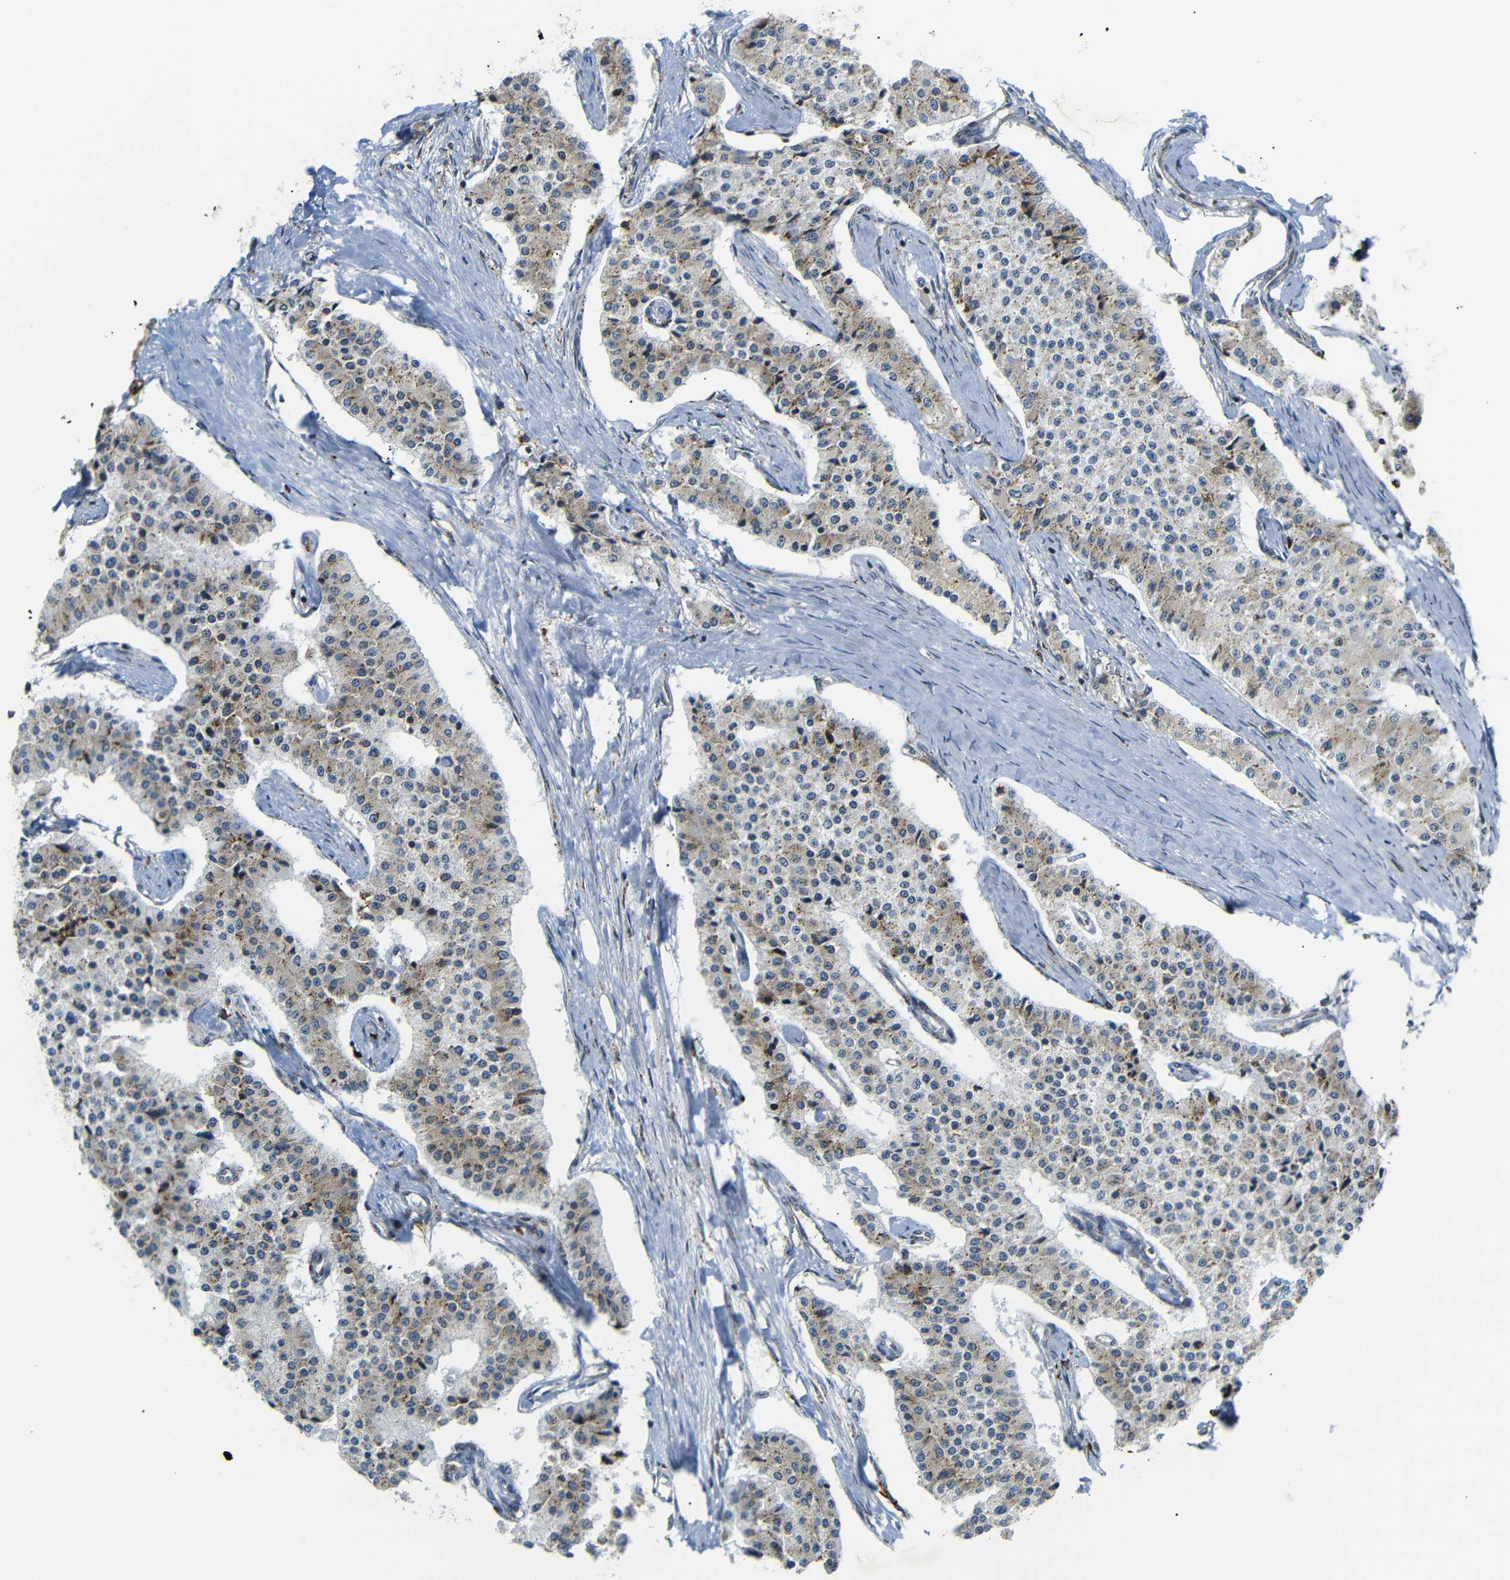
{"staining": {"intensity": "weak", "quantity": "<25%", "location": "cytoplasmic/membranous"}, "tissue": "carcinoid", "cell_type": "Tumor cells", "image_type": "cancer", "snomed": [{"axis": "morphology", "description": "Carcinoid, malignant, NOS"}, {"axis": "topography", "description": "Colon"}], "caption": "Tumor cells are negative for protein expression in human carcinoid.", "gene": "SPCS2", "patient": {"sex": "female", "age": 52}}